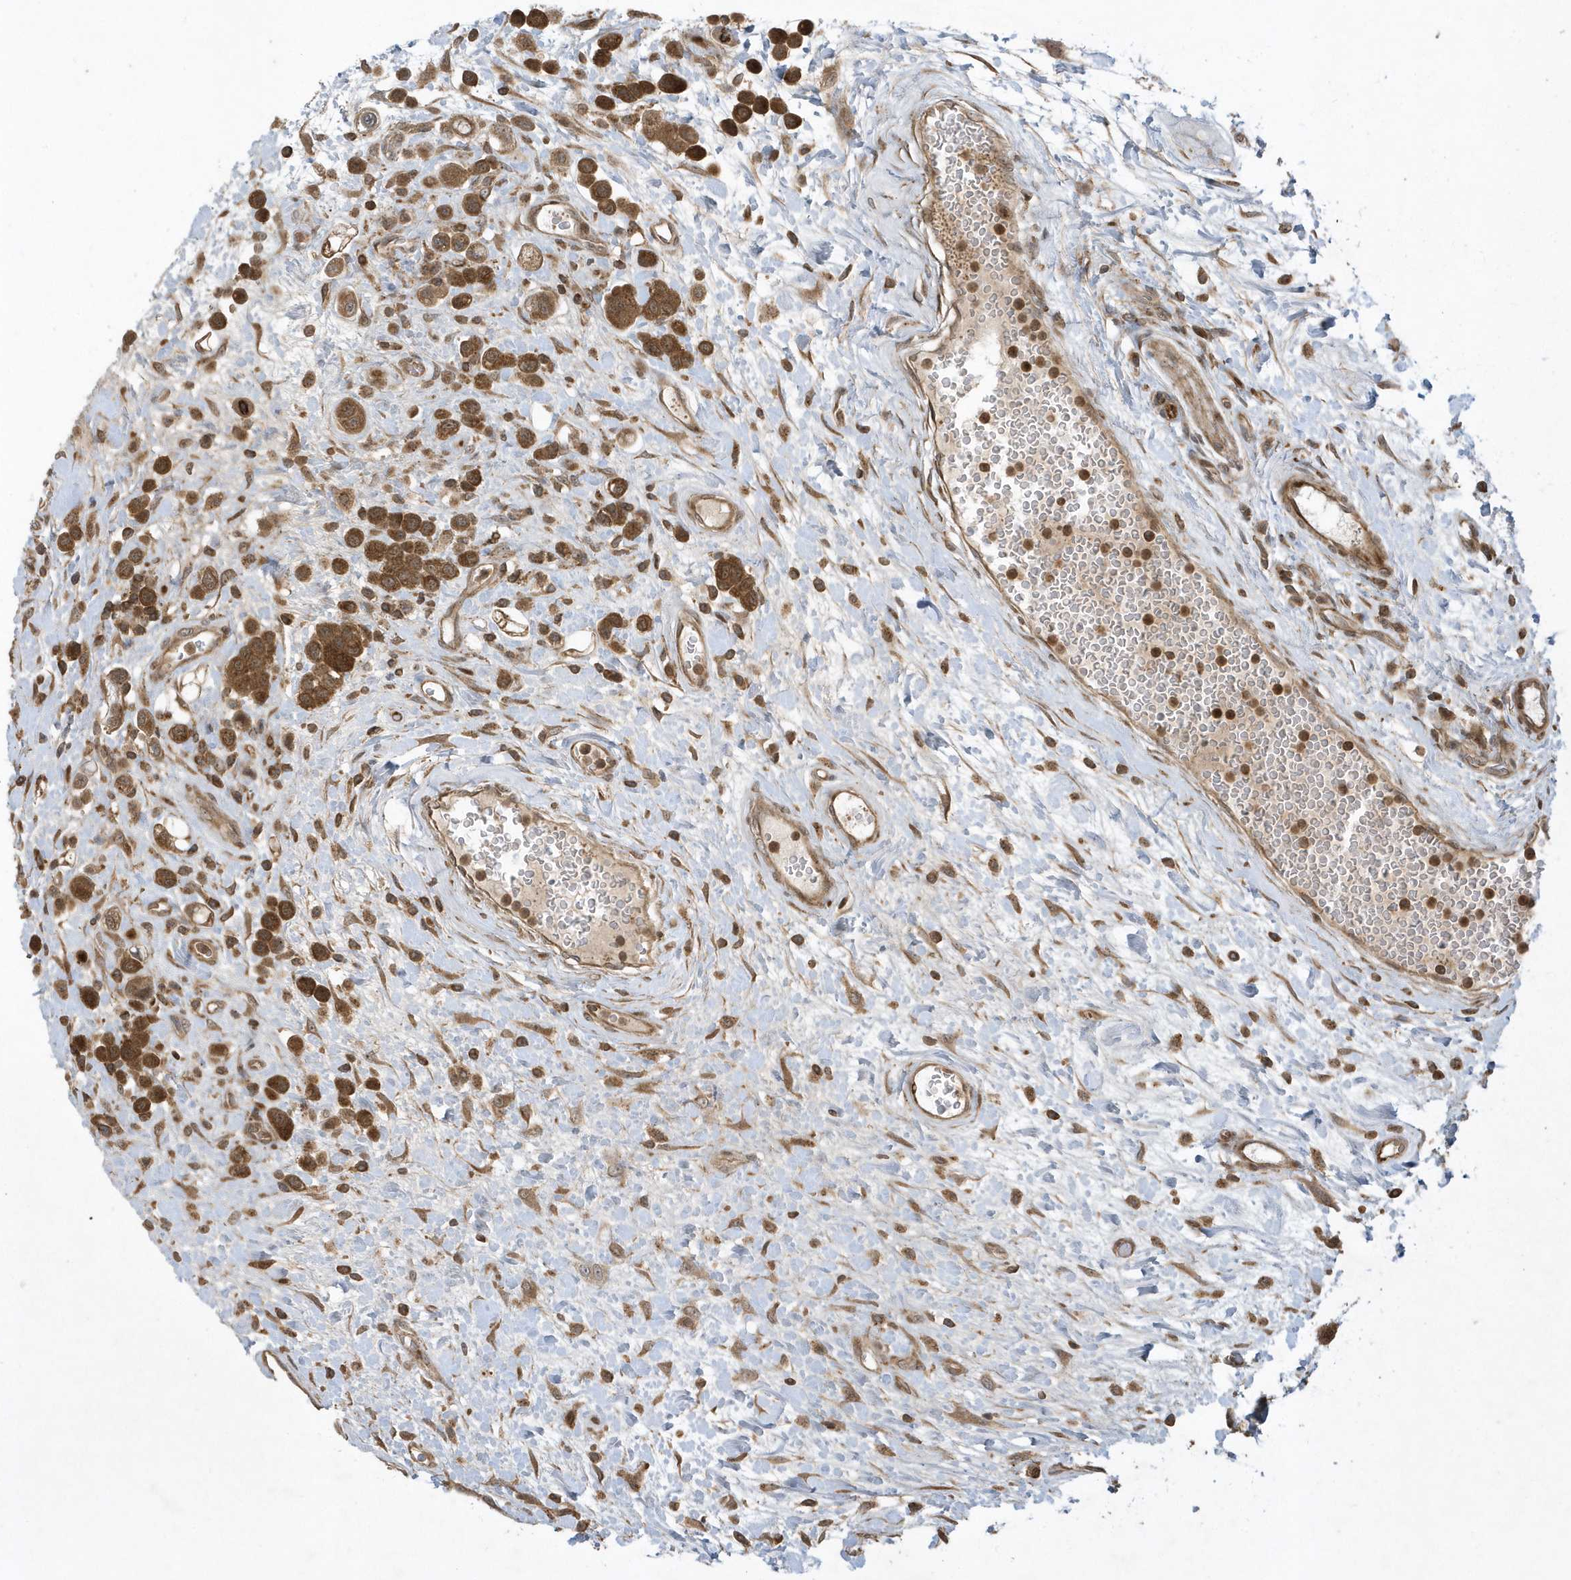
{"staining": {"intensity": "strong", "quantity": ">75%", "location": "cytoplasmic/membranous"}, "tissue": "urothelial cancer", "cell_type": "Tumor cells", "image_type": "cancer", "snomed": [{"axis": "morphology", "description": "Urothelial carcinoma, High grade"}, {"axis": "topography", "description": "Urinary bladder"}], "caption": "There is high levels of strong cytoplasmic/membranous positivity in tumor cells of urothelial cancer, as demonstrated by immunohistochemical staining (brown color).", "gene": "STAMBP", "patient": {"sex": "male", "age": 50}}